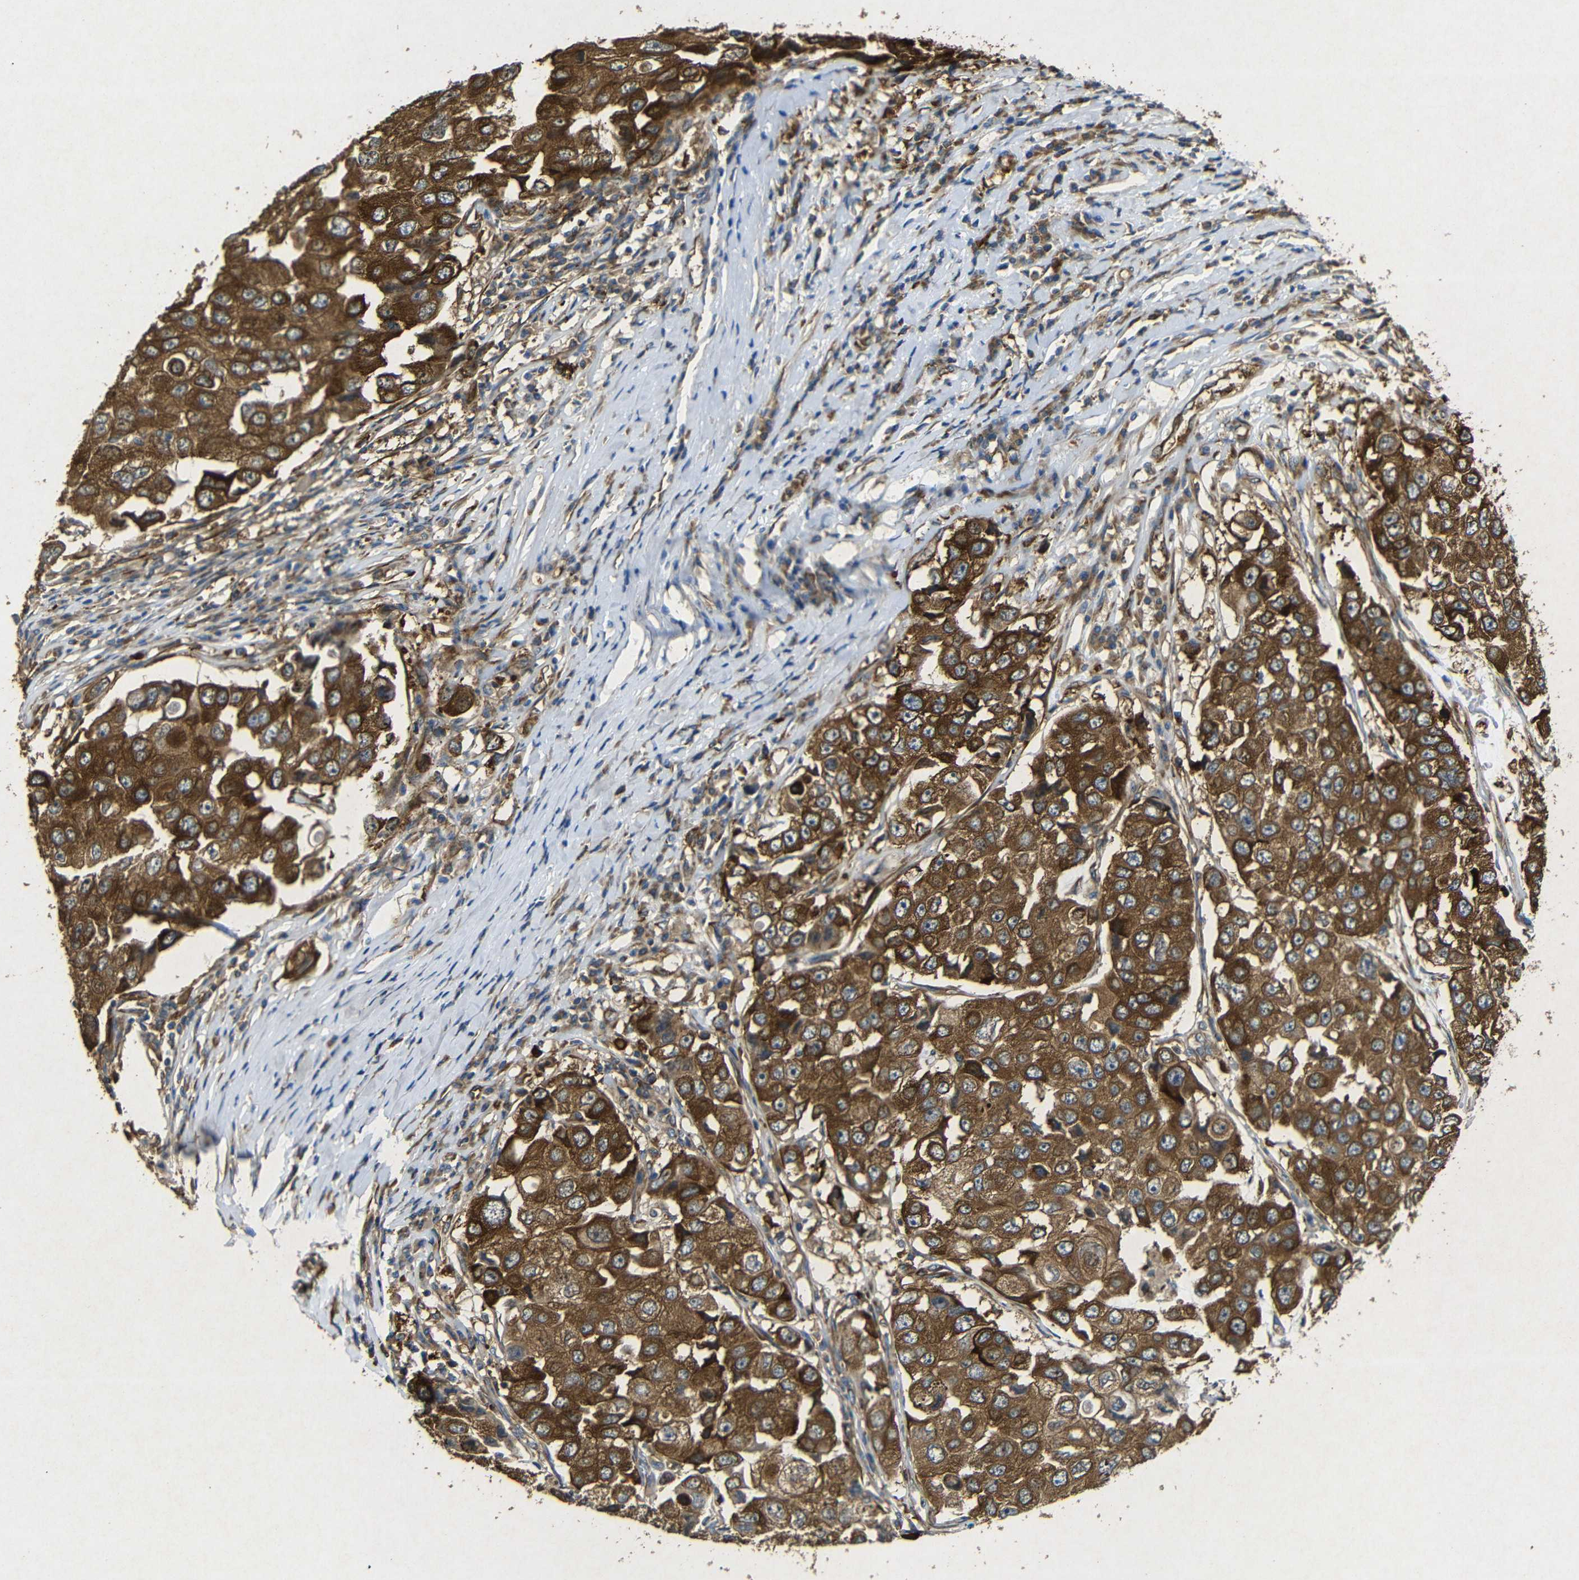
{"staining": {"intensity": "strong", "quantity": ">75%", "location": "cytoplasmic/membranous"}, "tissue": "breast cancer", "cell_type": "Tumor cells", "image_type": "cancer", "snomed": [{"axis": "morphology", "description": "Duct carcinoma"}, {"axis": "topography", "description": "Breast"}], "caption": "This is an image of immunohistochemistry (IHC) staining of infiltrating ductal carcinoma (breast), which shows strong expression in the cytoplasmic/membranous of tumor cells.", "gene": "BTF3", "patient": {"sex": "female", "age": 27}}